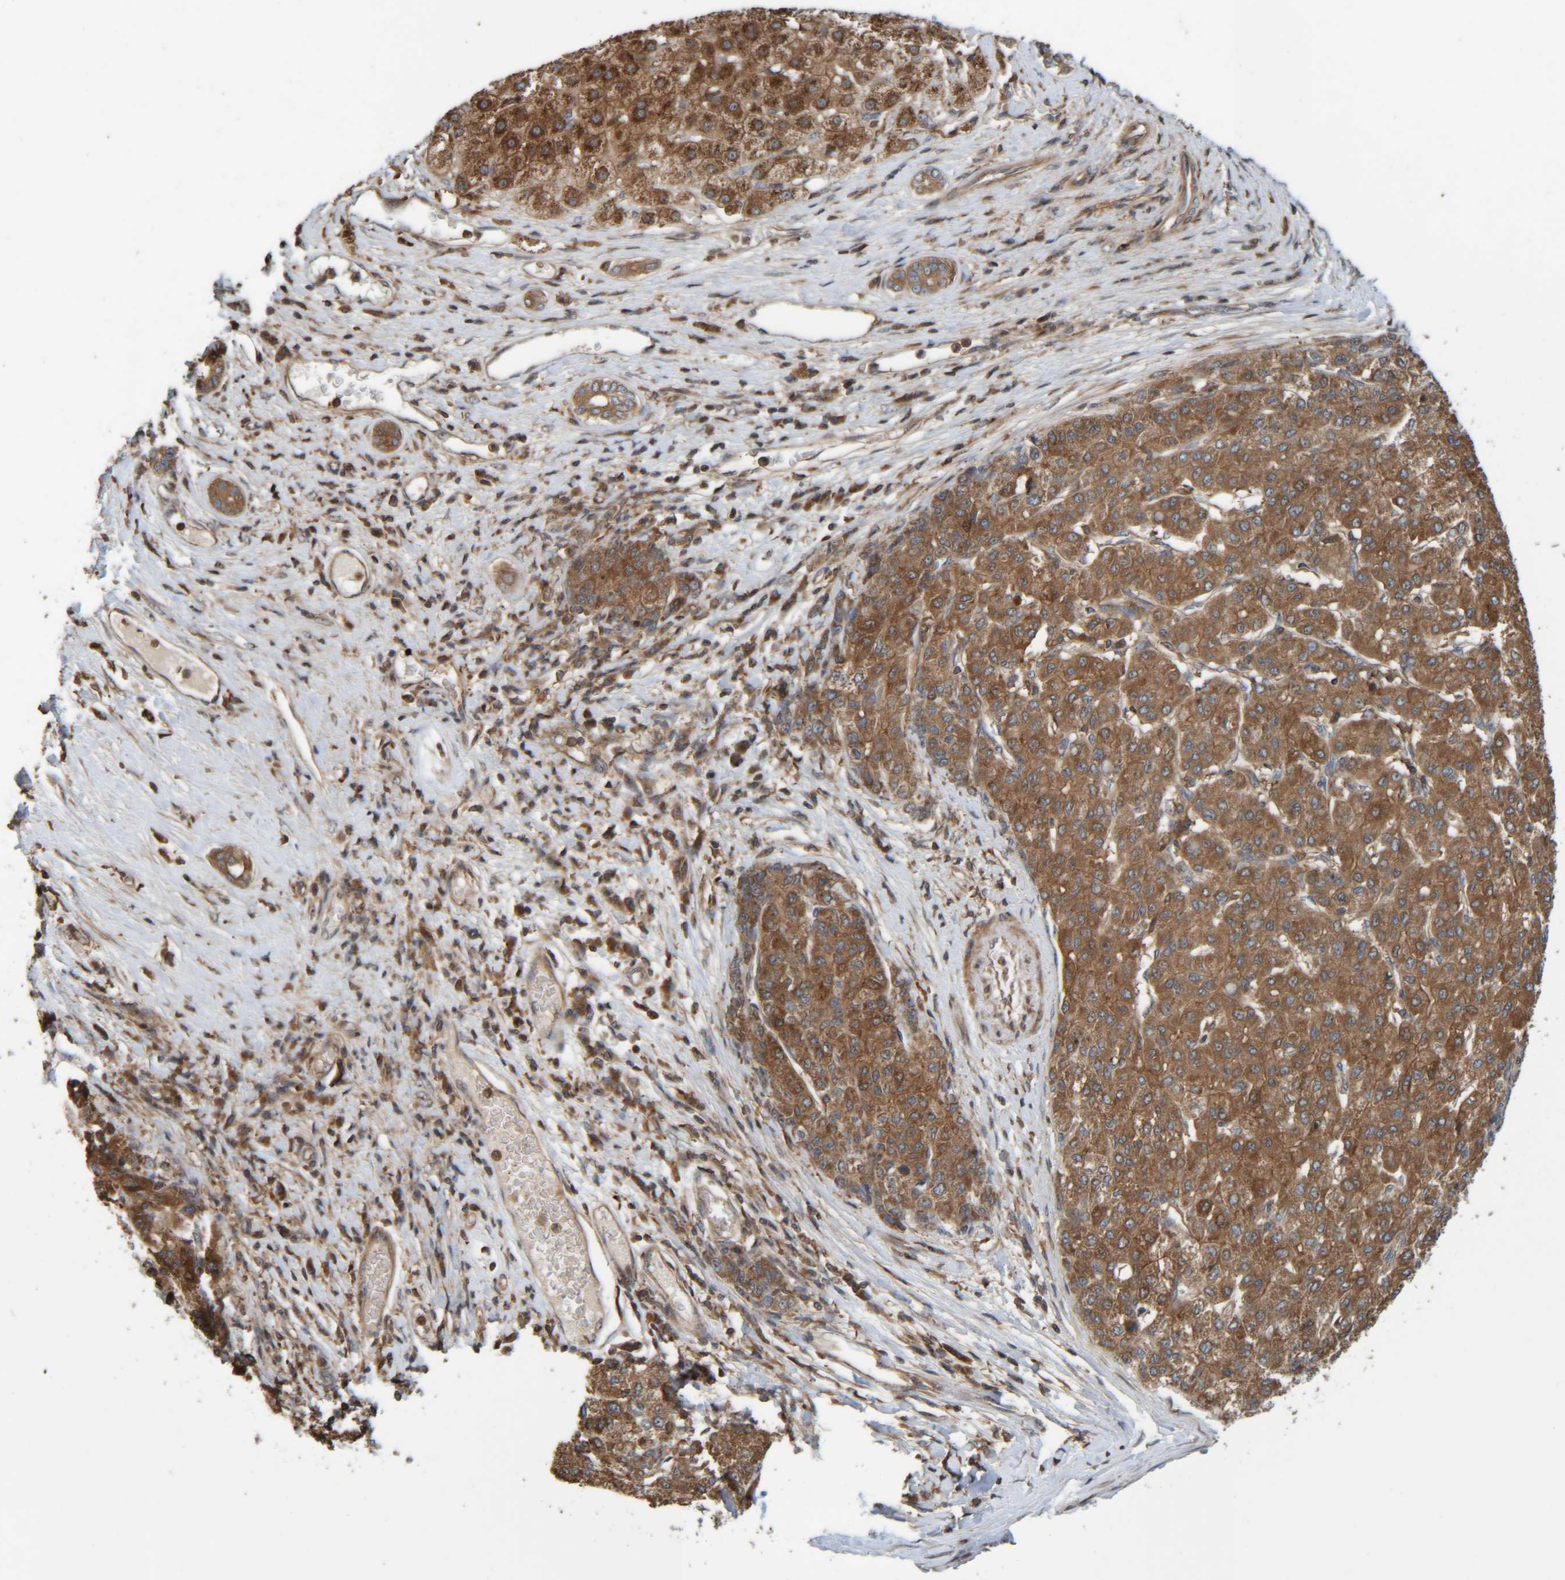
{"staining": {"intensity": "moderate", "quantity": ">75%", "location": "cytoplasmic/membranous"}, "tissue": "liver cancer", "cell_type": "Tumor cells", "image_type": "cancer", "snomed": [{"axis": "morphology", "description": "Carcinoma, Hepatocellular, NOS"}, {"axis": "topography", "description": "Liver"}], "caption": "Protein analysis of liver hepatocellular carcinoma tissue demonstrates moderate cytoplasmic/membranous positivity in approximately >75% of tumor cells.", "gene": "CCDC57", "patient": {"sex": "male", "age": 65}}